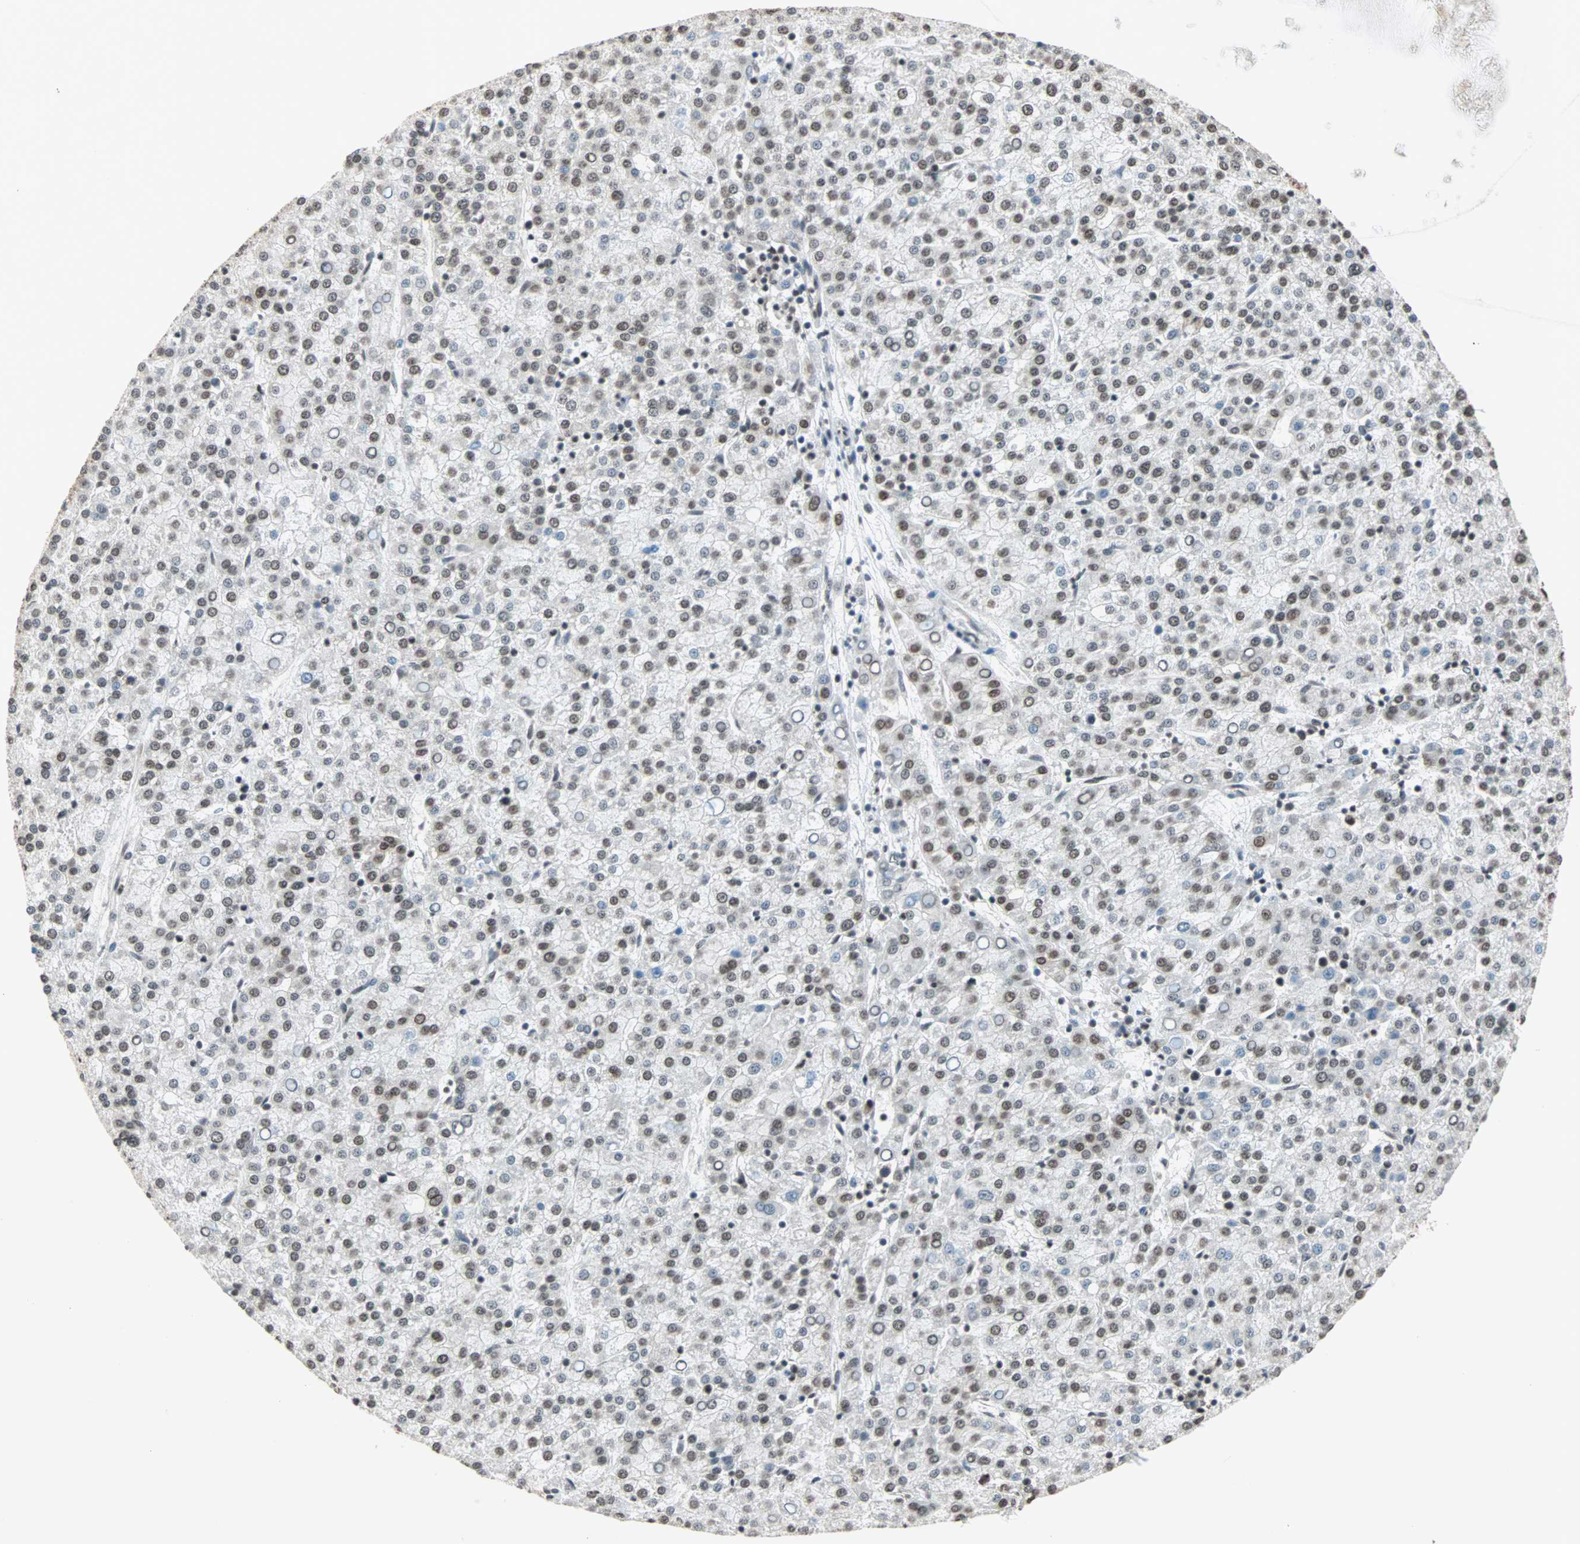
{"staining": {"intensity": "moderate", "quantity": ">75%", "location": "nuclear"}, "tissue": "liver cancer", "cell_type": "Tumor cells", "image_type": "cancer", "snomed": [{"axis": "morphology", "description": "Carcinoma, Hepatocellular, NOS"}, {"axis": "topography", "description": "Liver"}], "caption": "Protein staining of liver hepatocellular carcinoma tissue shows moderate nuclear positivity in about >75% of tumor cells.", "gene": "DAZAP1", "patient": {"sex": "female", "age": 58}}